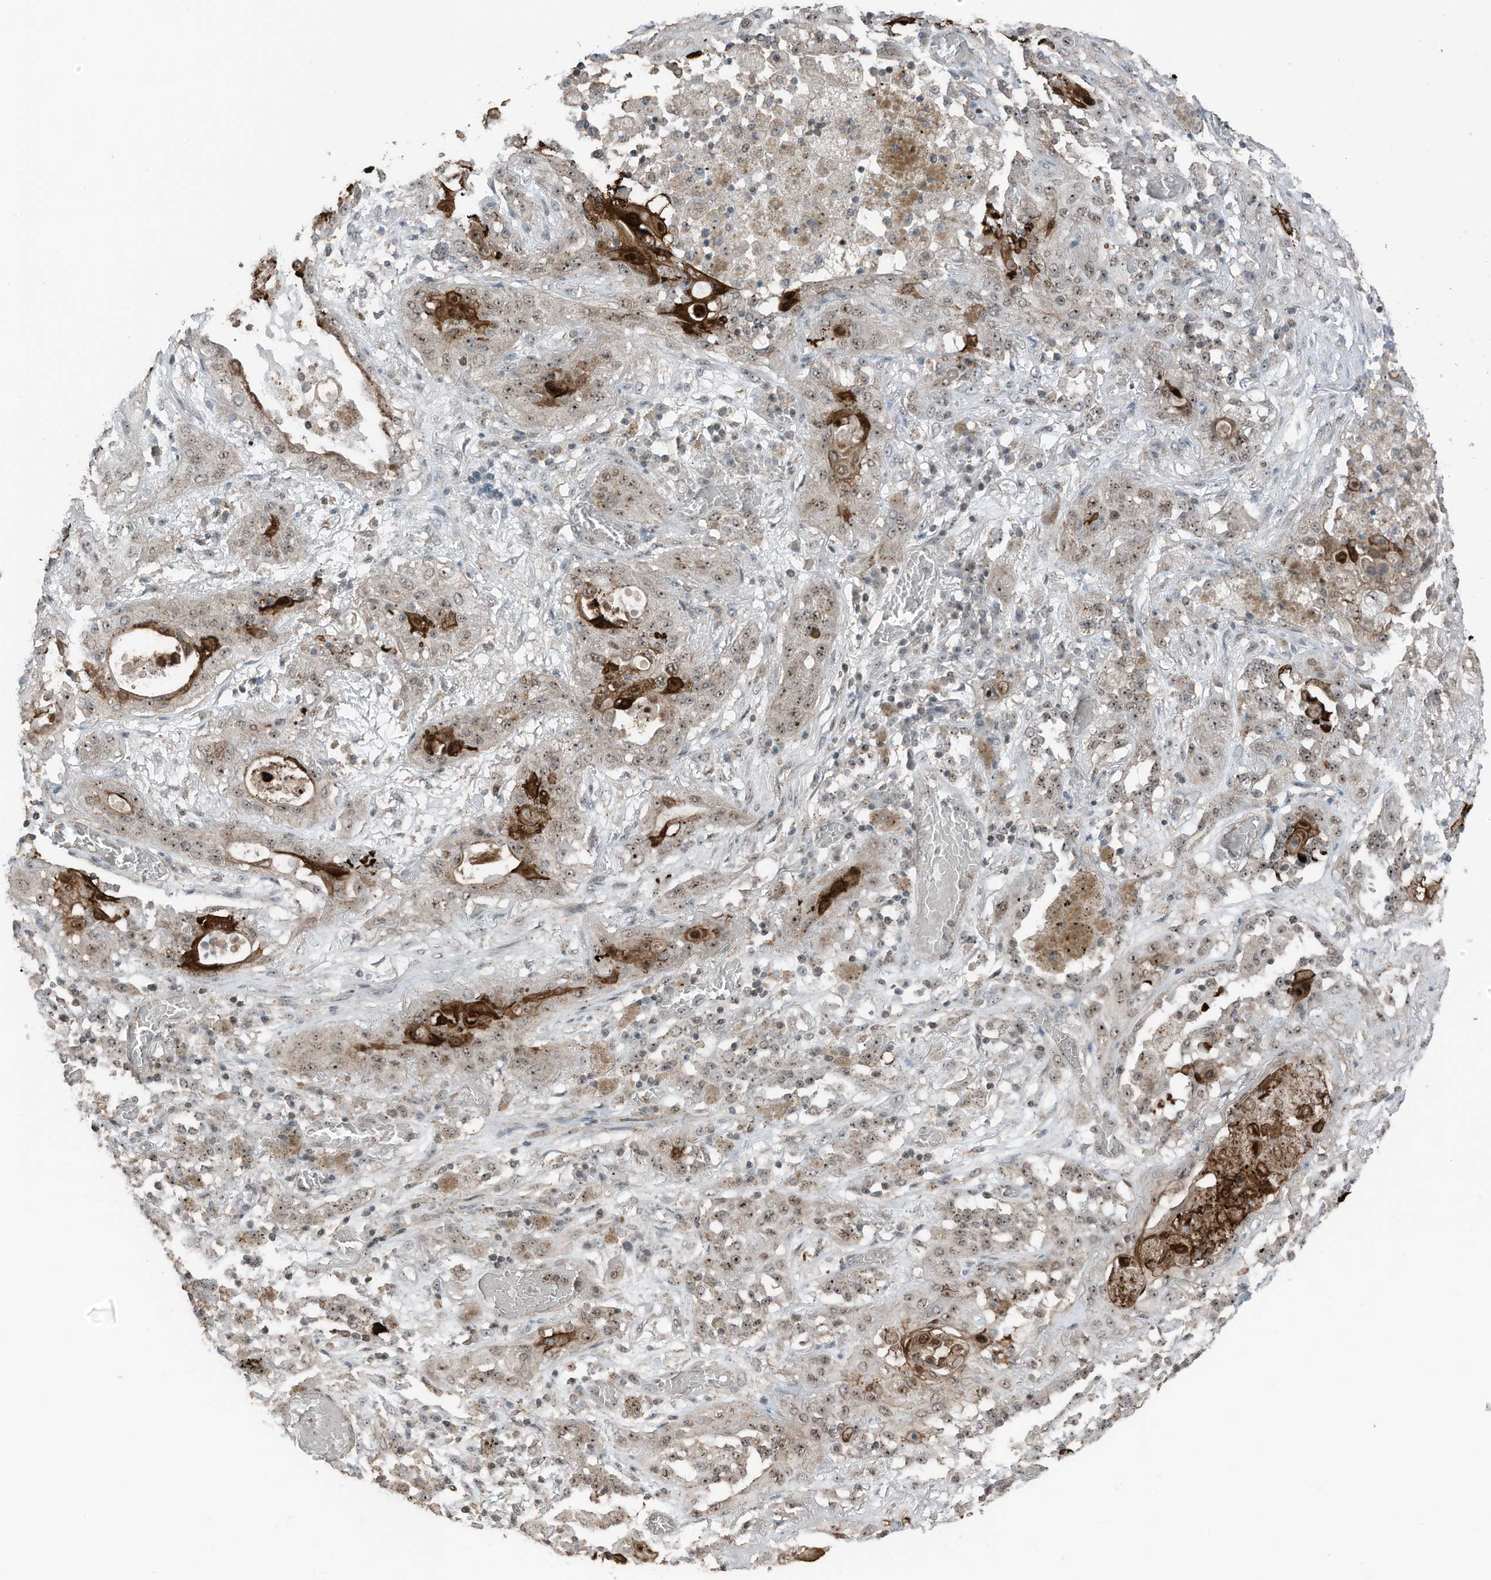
{"staining": {"intensity": "moderate", "quantity": "25%-75%", "location": "nuclear"}, "tissue": "lung cancer", "cell_type": "Tumor cells", "image_type": "cancer", "snomed": [{"axis": "morphology", "description": "Squamous cell carcinoma, NOS"}, {"axis": "topography", "description": "Lung"}], "caption": "Protein expression analysis of lung squamous cell carcinoma reveals moderate nuclear expression in about 25%-75% of tumor cells.", "gene": "UTP3", "patient": {"sex": "female", "age": 47}}